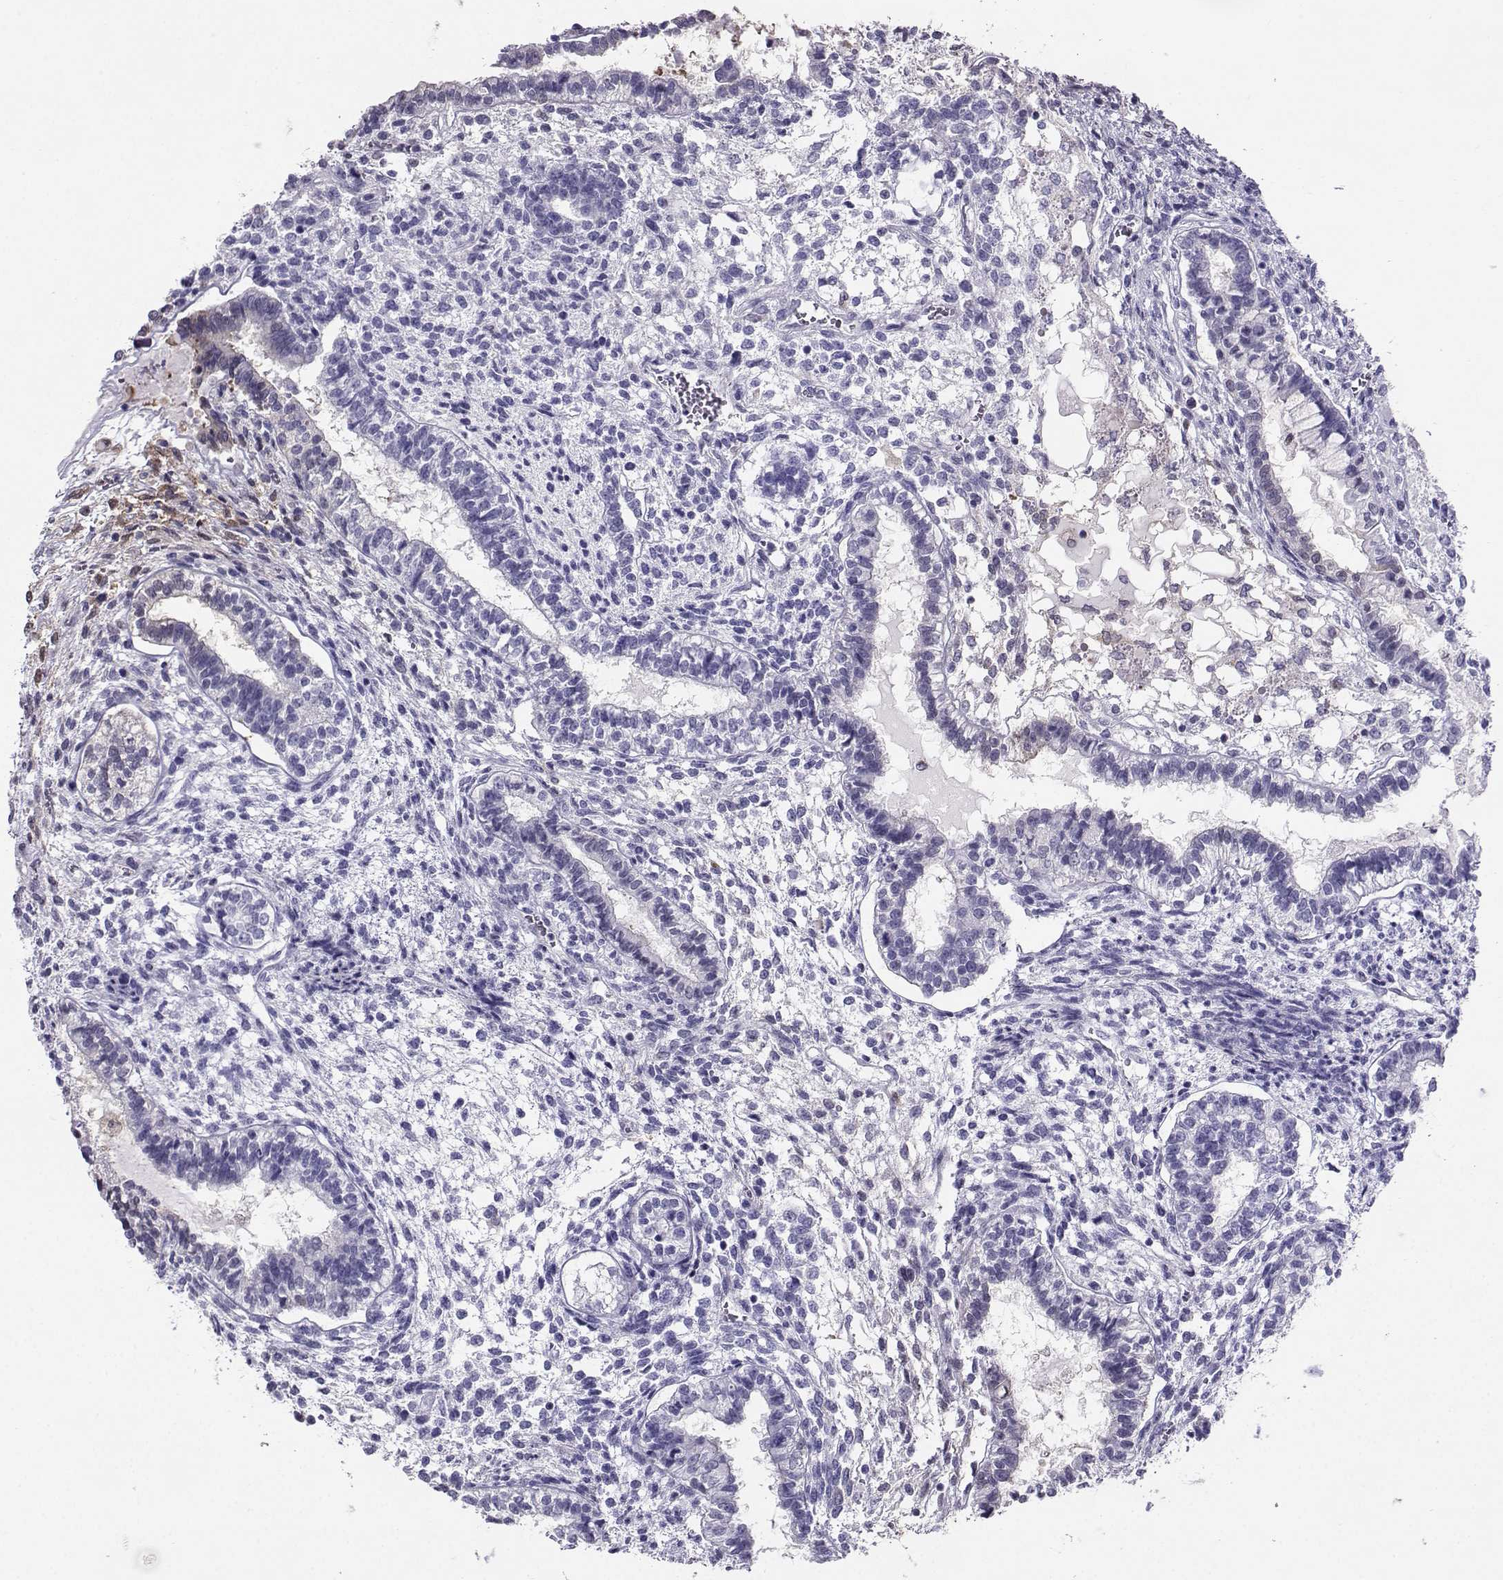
{"staining": {"intensity": "weak", "quantity": "<25%", "location": "nuclear"}, "tissue": "testis cancer", "cell_type": "Tumor cells", "image_type": "cancer", "snomed": [{"axis": "morphology", "description": "Carcinoma, Embryonal, NOS"}, {"axis": "topography", "description": "Testis"}], "caption": "Testis cancer was stained to show a protein in brown. There is no significant staining in tumor cells.", "gene": "PGK1", "patient": {"sex": "male", "age": 37}}